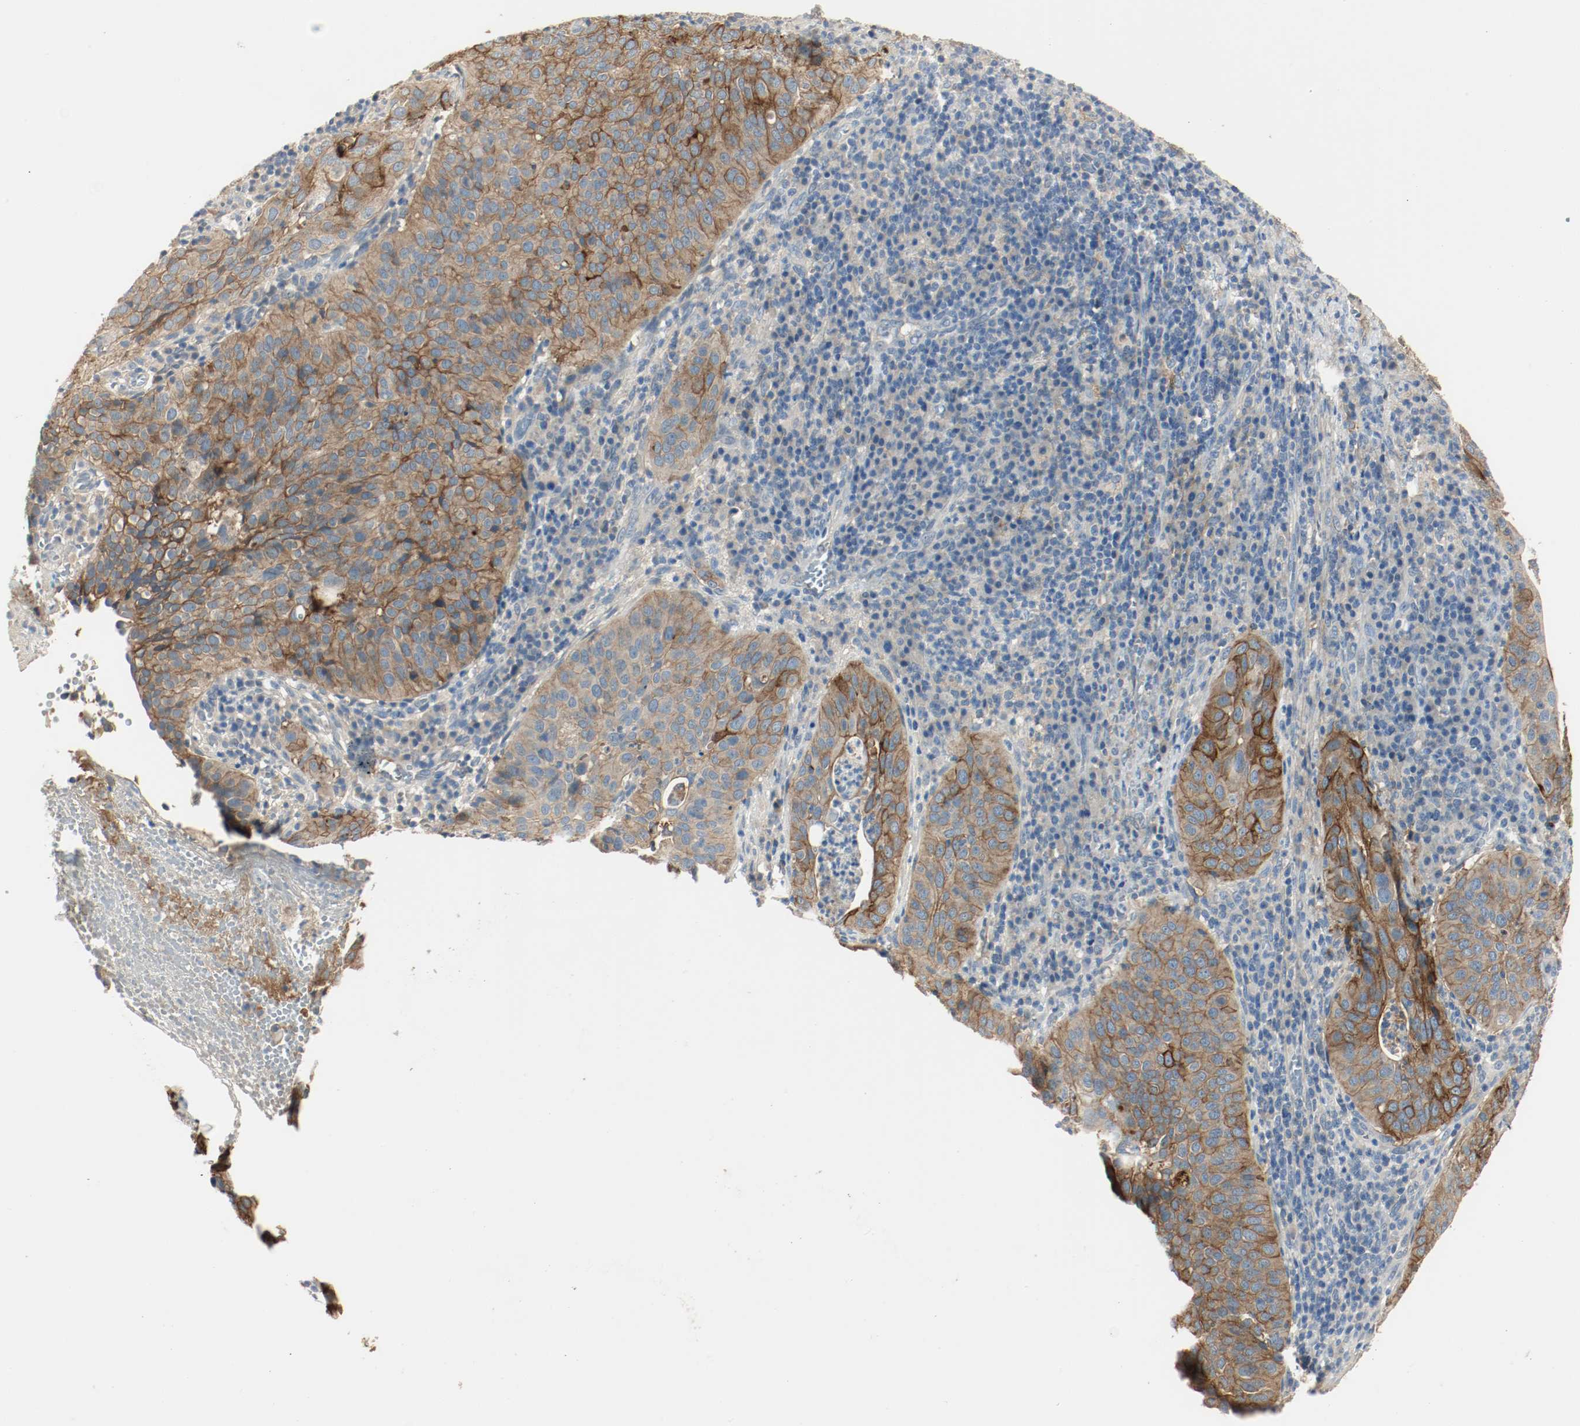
{"staining": {"intensity": "moderate", "quantity": ">75%", "location": "cytoplasmic/membranous"}, "tissue": "cervical cancer", "cell_type": "Tumor cells", "image_type": "cancer", "snomed": [{"axis": "morphology", "description": "Squamous cell carcinoma, NOS"}, {"axis": "topography", "description": "Cervix"}], "caption": "High-magnification brightfield microscopy of cervical cancer (squamous cell carcinoma) stained with DAB (brown) and counterstained with hematoxylin (blue). tumor cells exhibit moderate cytoplasmic/membranous positivity is identified in about>75% of cells.", "gene": "MELTF", "patient": {"sex": "female", "age": 39}}